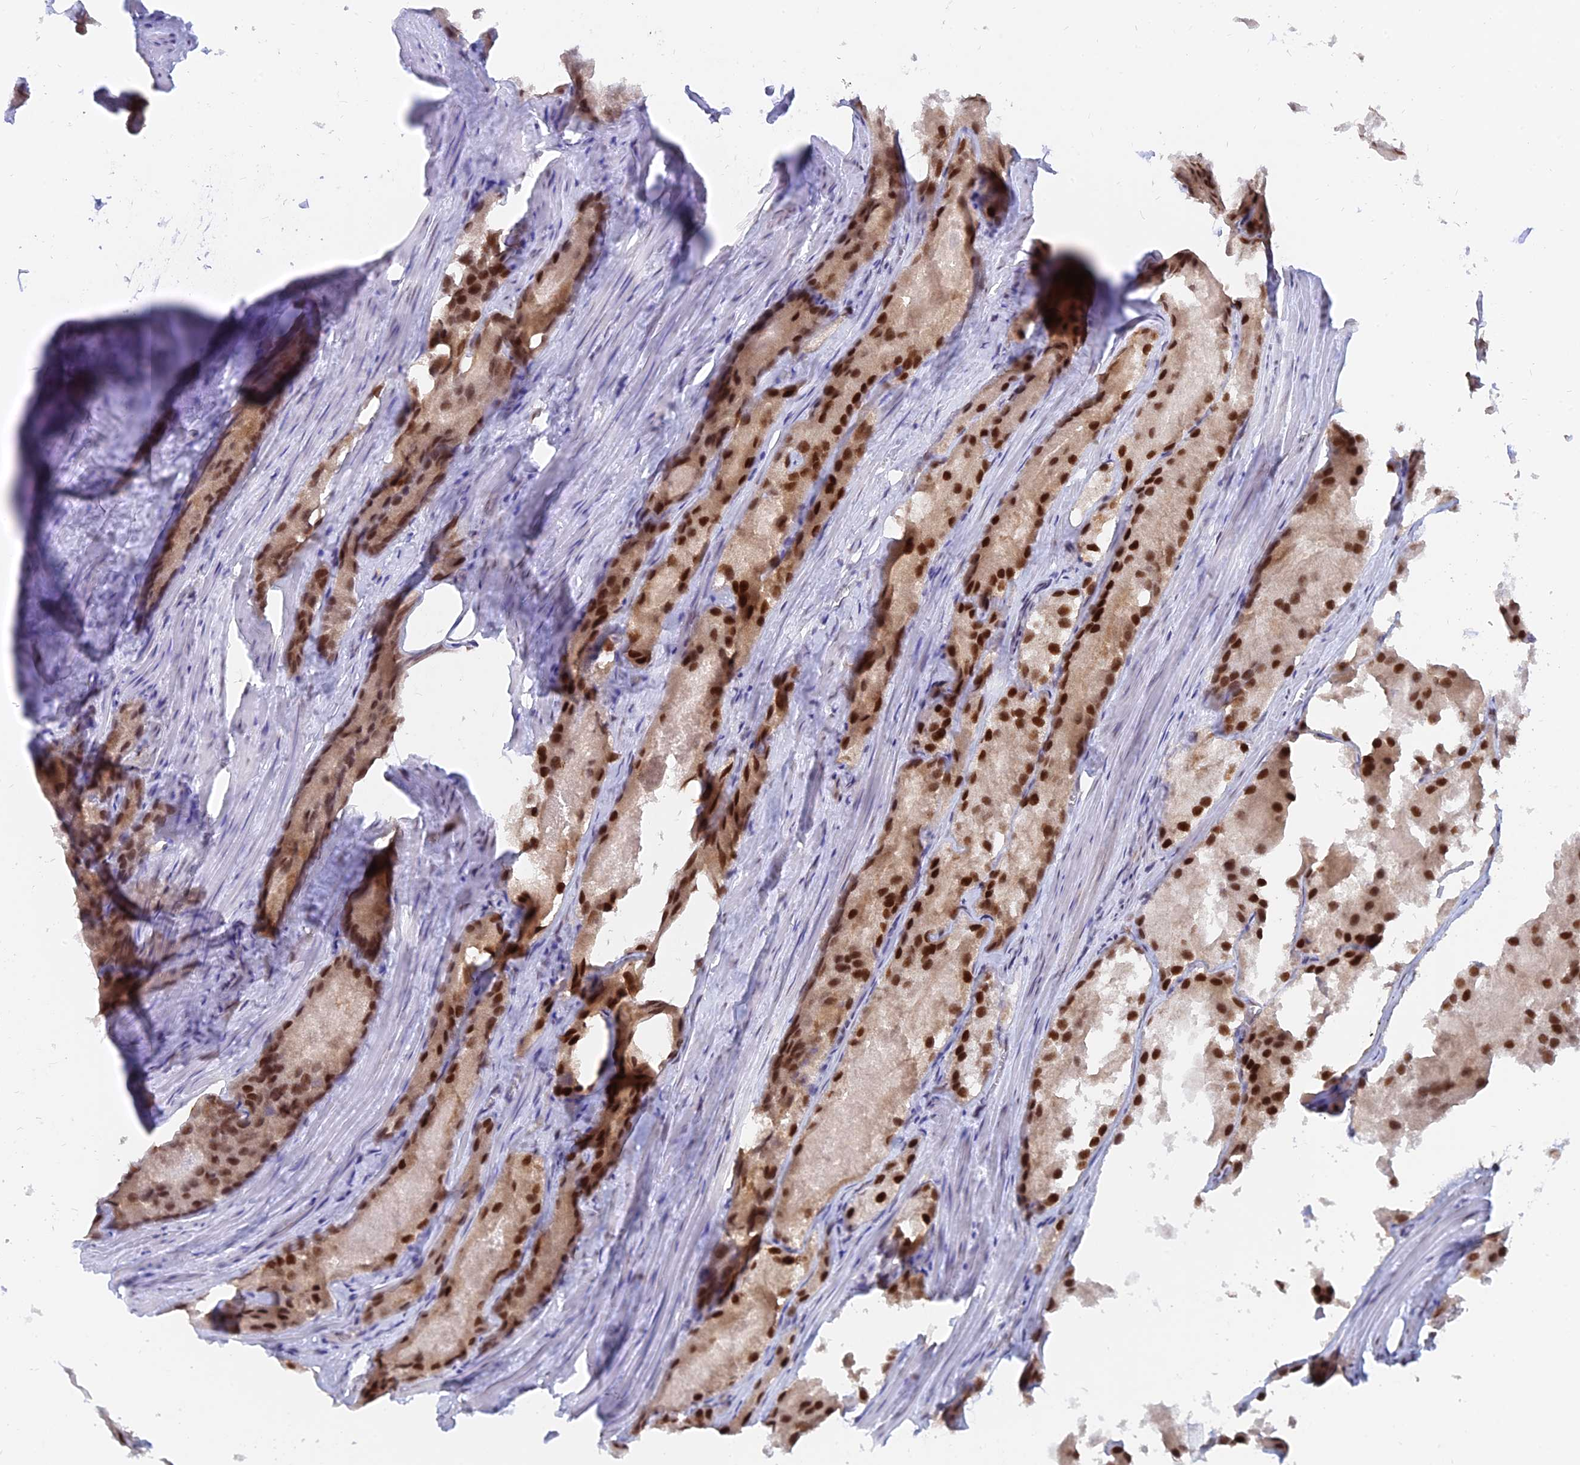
{"staining": {"intensity": "strong", "quantity": ">75%", "location": "nuclear"}, "tissue": "prostate cancer", "cell_type": "Tumor cells", "image_type": "cancer", "snomed": [{"axis": "morphology", "description": "Adenocarcinoma, Low grade"}, {"axis": "topography", "description": "Prostate"}], "caption": "An immunohistochemistry (IHC) image of neoplastic tissue is shown. Protein staining in brown labels strong nuclear positivity in low-grade adenocarcinoma (prostate) within tumor cells.", "gene": "DPY30", "patient": {"sex": "male", "age": 69}}